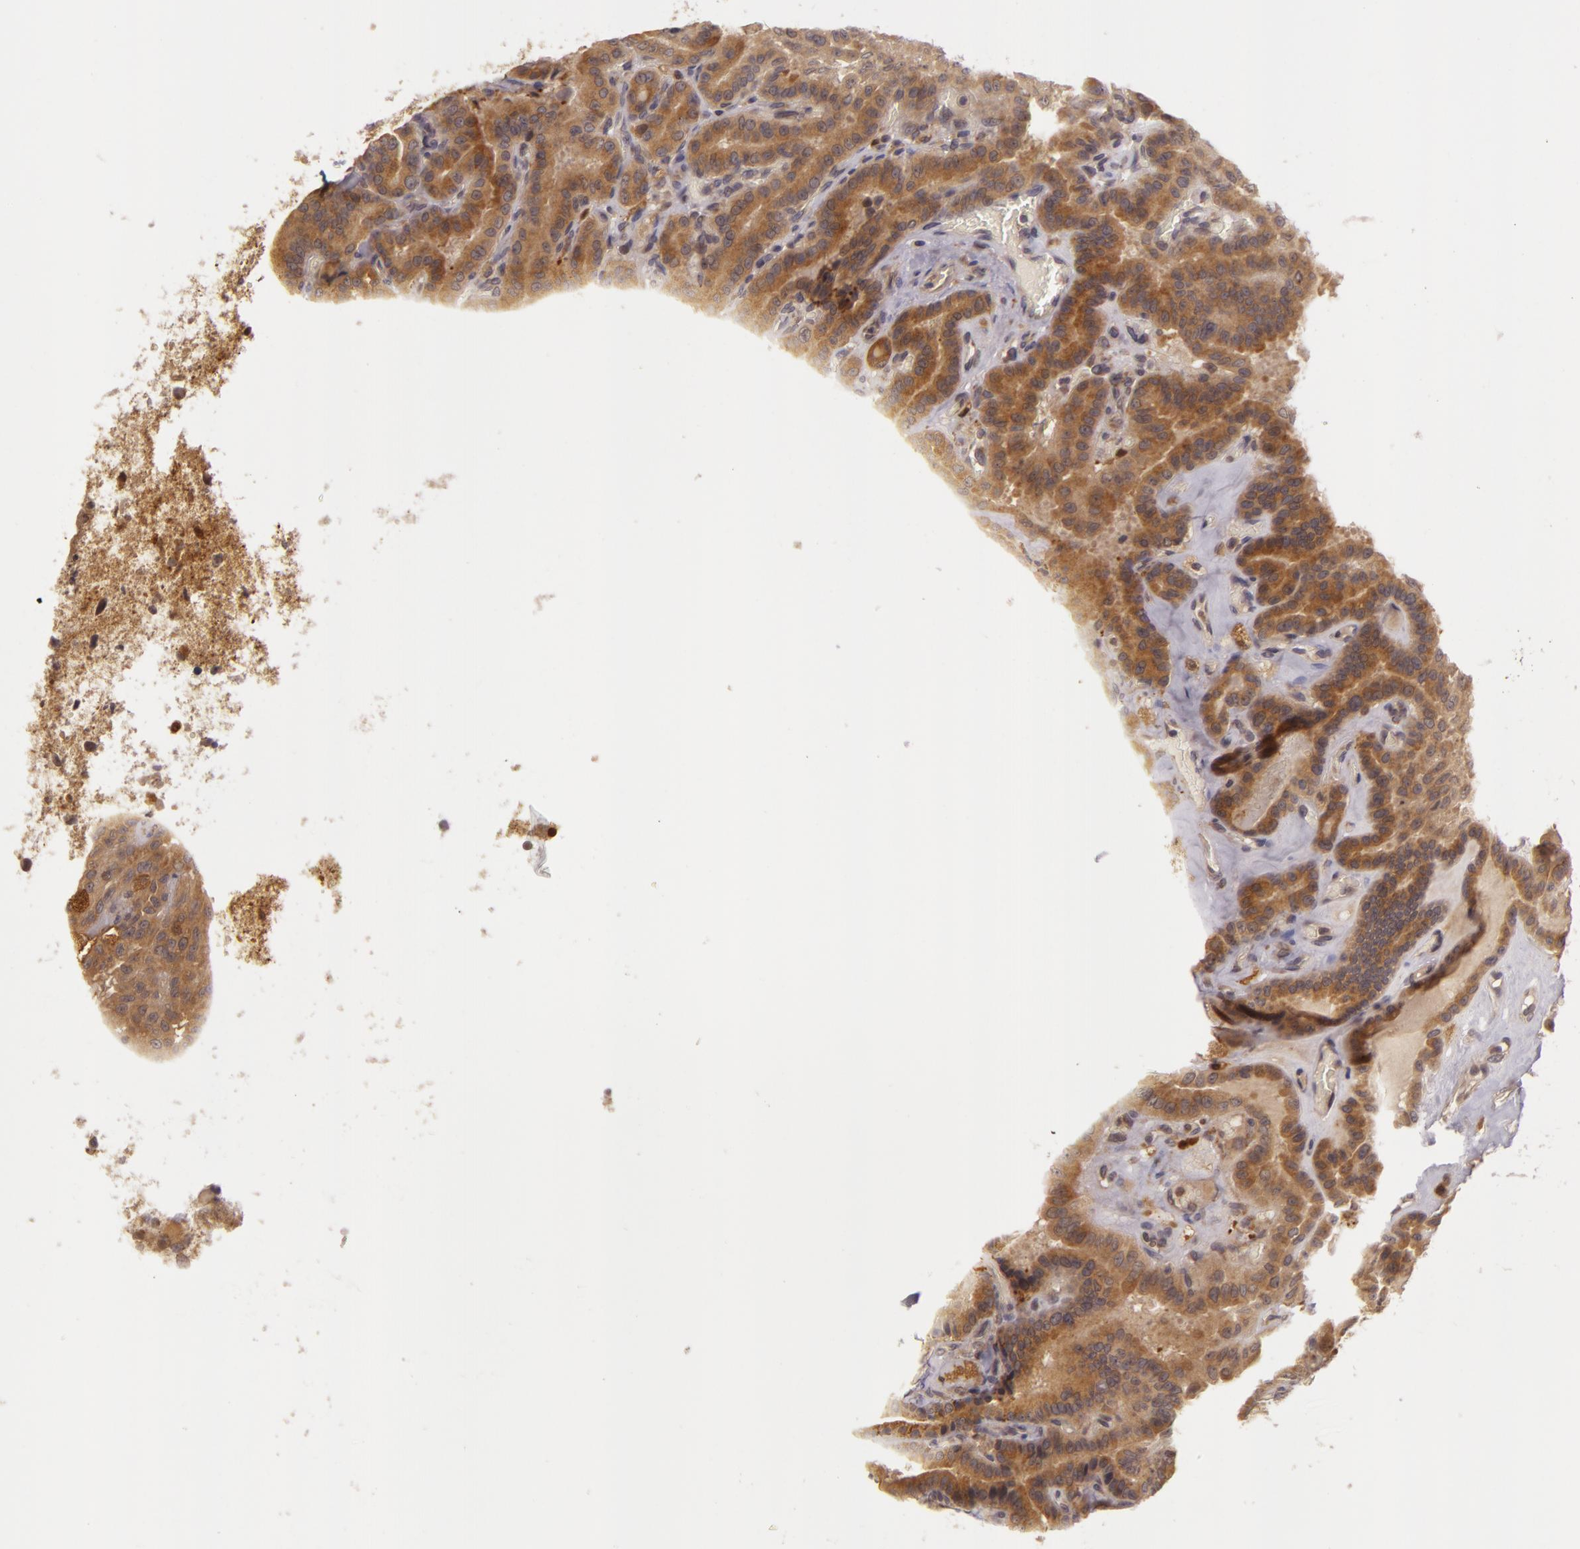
{"staining": {"intensity": "moderate", "quantity": ">75%", "location": "cytoplasmic/membranous"}, "tissue": "thyroid cancer", "cell_type": "Tumor cells", "image_type": "cancer", "snomed": [{"axis": "morphology", "description": "Papillary adenocarcinoma, NOS"}, {"axis": "topography", "description": "Thyroid gland"}], "caption": "Thyroid cancer (papillary adenocarcinoma) stained for a protein shows moderate cytoplasmic/membranous positivity in tumor cells. The staining was performed using DAB, with brown indicating positive protein expression. Nuclei are stained blue with hematoxylin.", "gene": "PPP1R3F", "patient": {"sex": "male", "age": 87}}